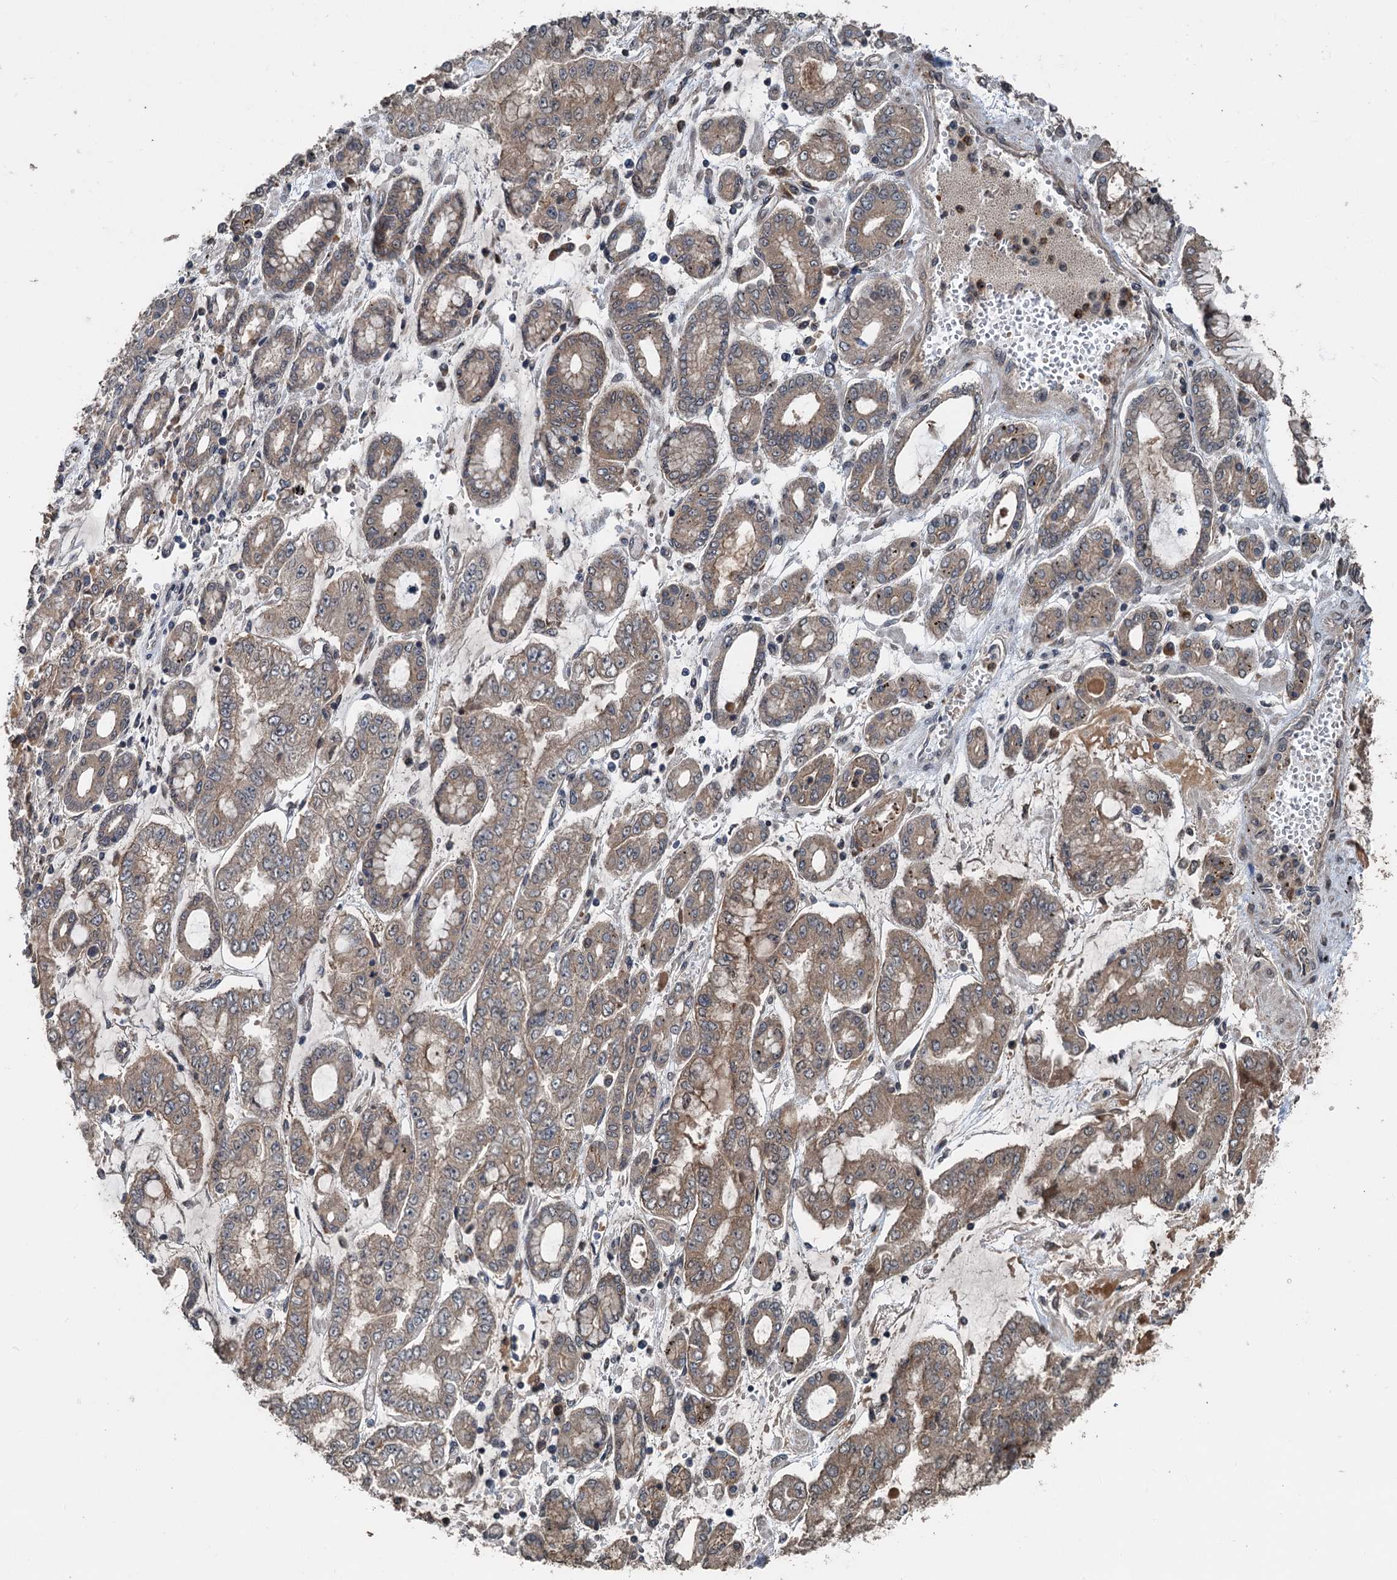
{"staining": {"intensity": "weak", "quantity": ">75%", "location": "cytoplasmic/membranous"}, "tissue": "stomach cancer", "cell_type": "Tumor cells", "image_type": "cancer", "snomed": [{"axis": "morphology", "description": "Adenocarcinoma, NOS"}, {"axis": "topography", "description": "Stomach"}], "caption": "Immunohistochemical staining of stomach adenocarcinoma shows low levels of weak cytoplasmic/membranous protein positivity in approximately >75% of tumor cells.", "gene": "N4BP2L2", "patient": {"sex": "male", "age": 76}}